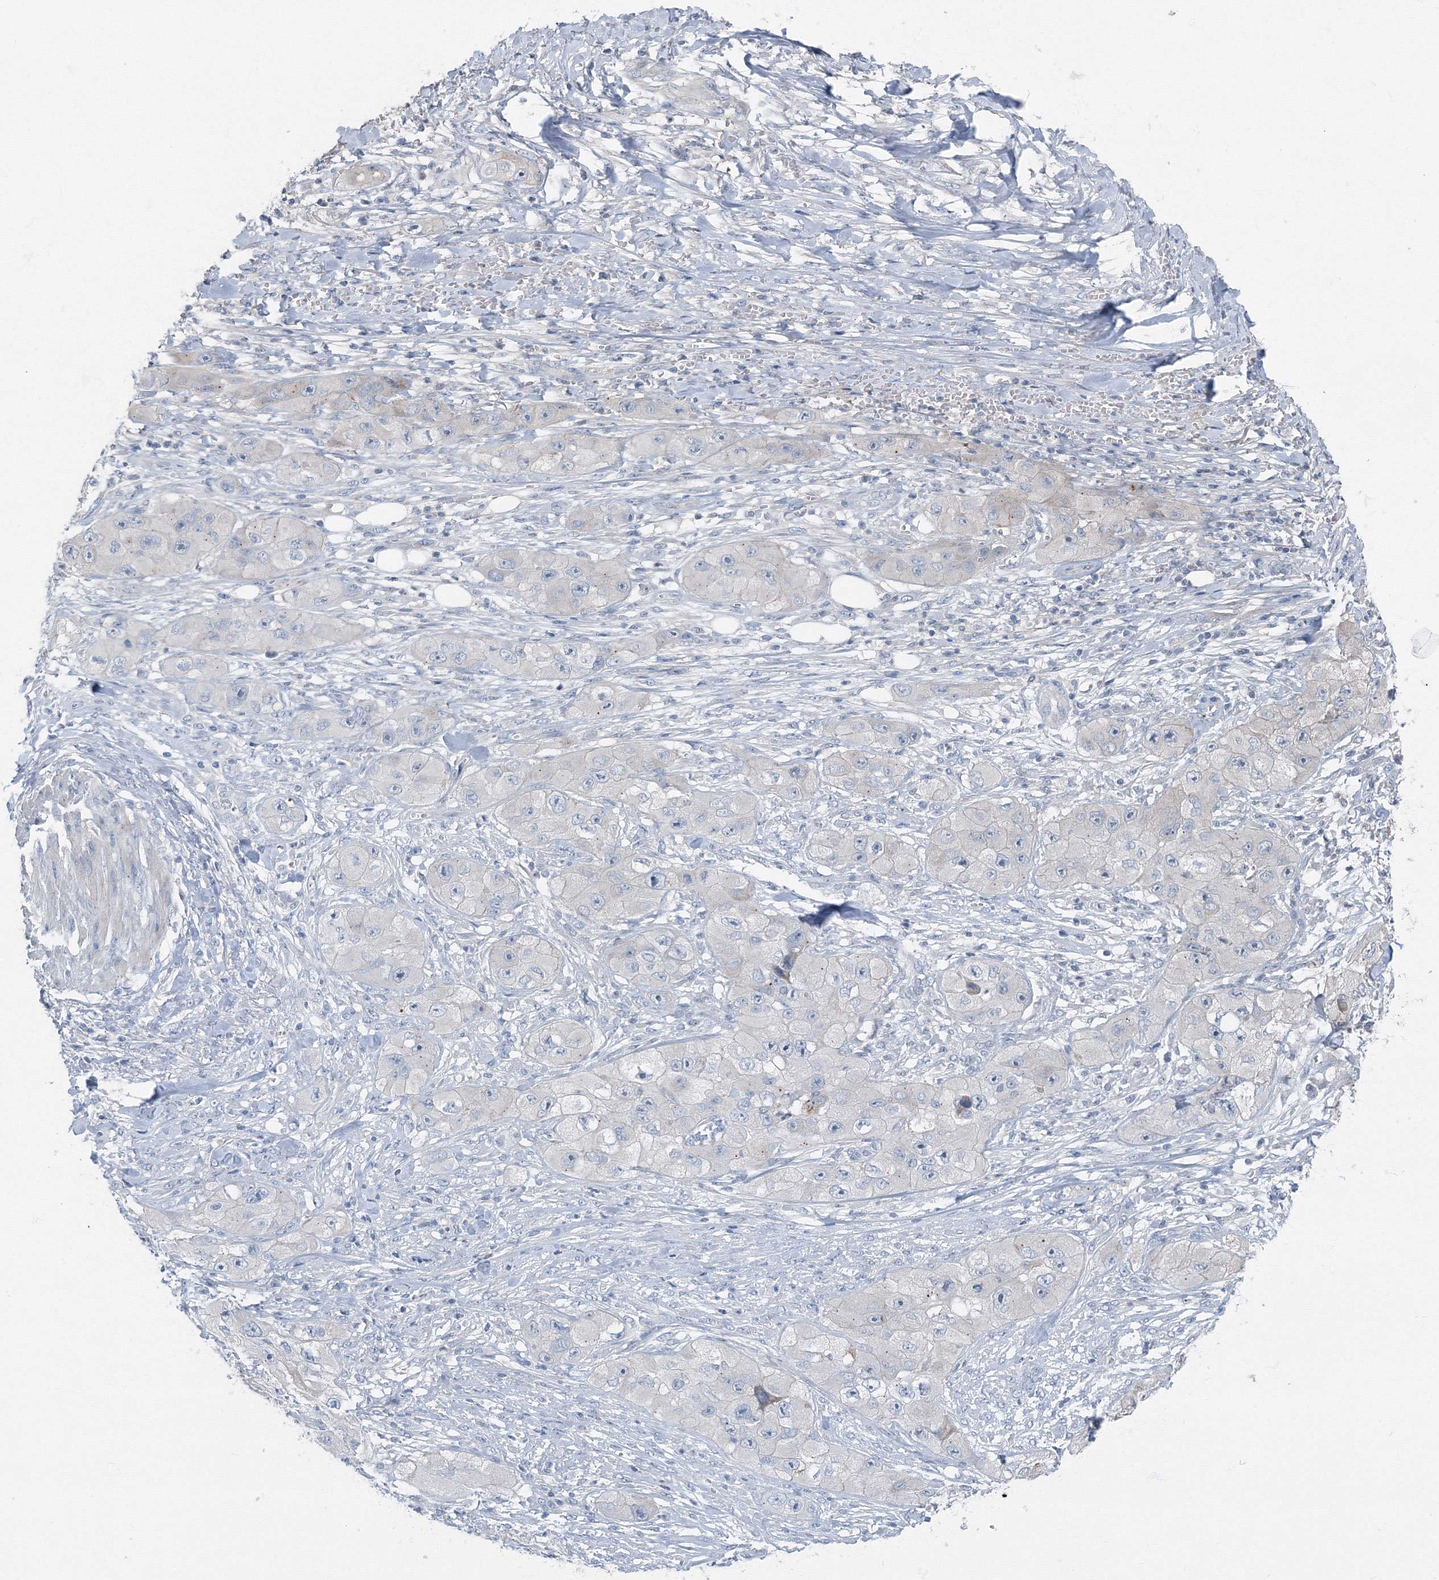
{"staining": {"intensity": "negative", "quantity": "none", "location": "none"}, "tissue": "skin cancer", "cell_type": "Tumor cells", "image_type": "cancer", "snomed": [{"axis": "morphology", "description": "Squamous cell carcinoma, NOS"}, {"axis": "topography", "description": "Skin"}, {"axis": "topography", "description": "Subcutis"}], "caption": "This is an IHC histopathology image of squamous cell carcinoma (skin). There is no positivity in tumor cells.", "gene": "AASDH", "patient": {"sex": "male", "age": 73}}